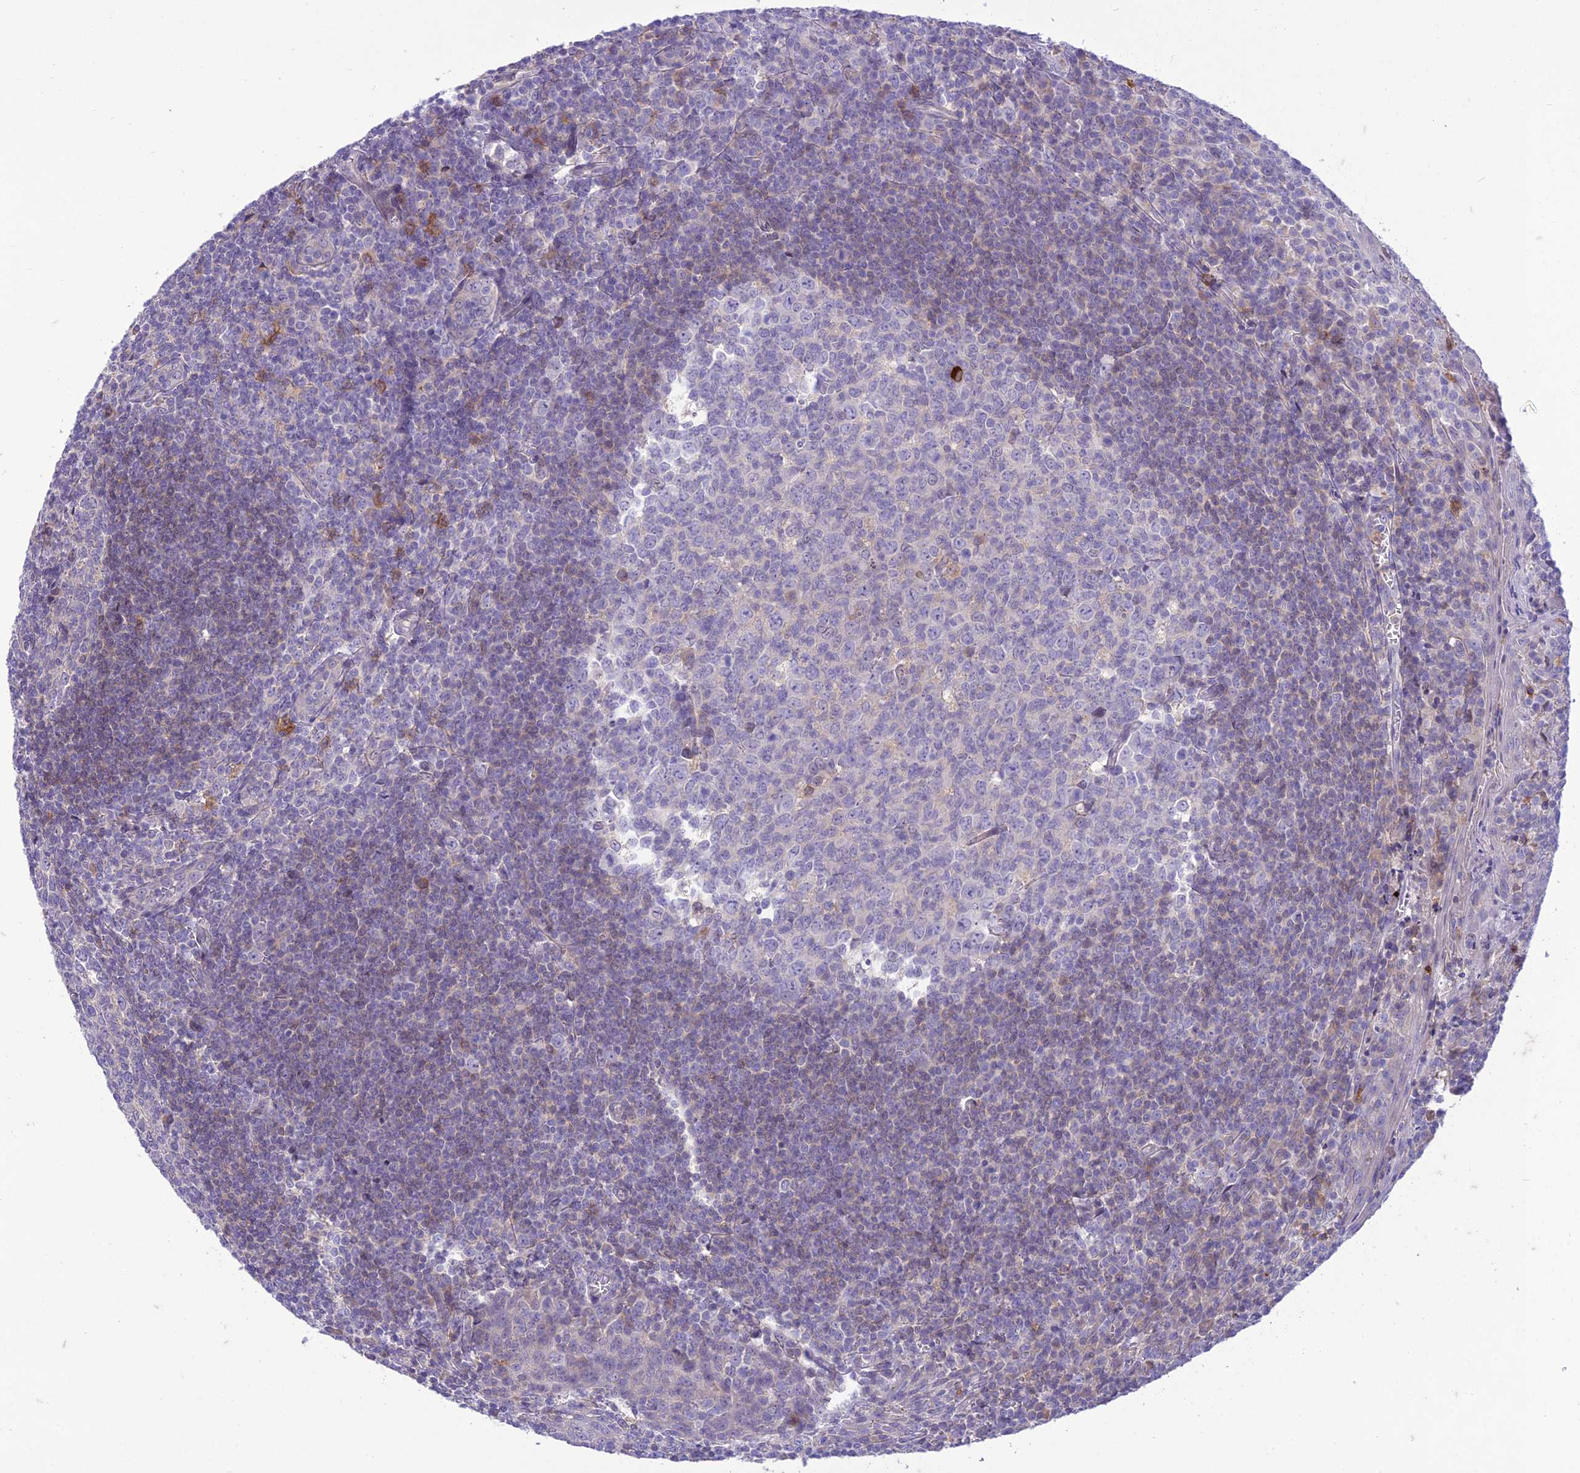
{"staining": {"intensity": "negative", "quantity": "none", "location": "none"}, "tissue": "tonsil", "cell_type": "Germinal center cells", "image_type": "normal", "snomed": [{"axis": "morphology", "description": "Normal tissue, NOS"}, {"axis": "topography", "description": "Tonsil"}], "caption": "The micrograph shows no significant staining in germinal center cells of tonsil. (Stains: DAB immunohistochemistry with hematoxylin counter stain, Microscopy: brightfield microscopy at high magnification).", "gene": "ITGAE", "patient": {"sex": "male", "age": 27}}